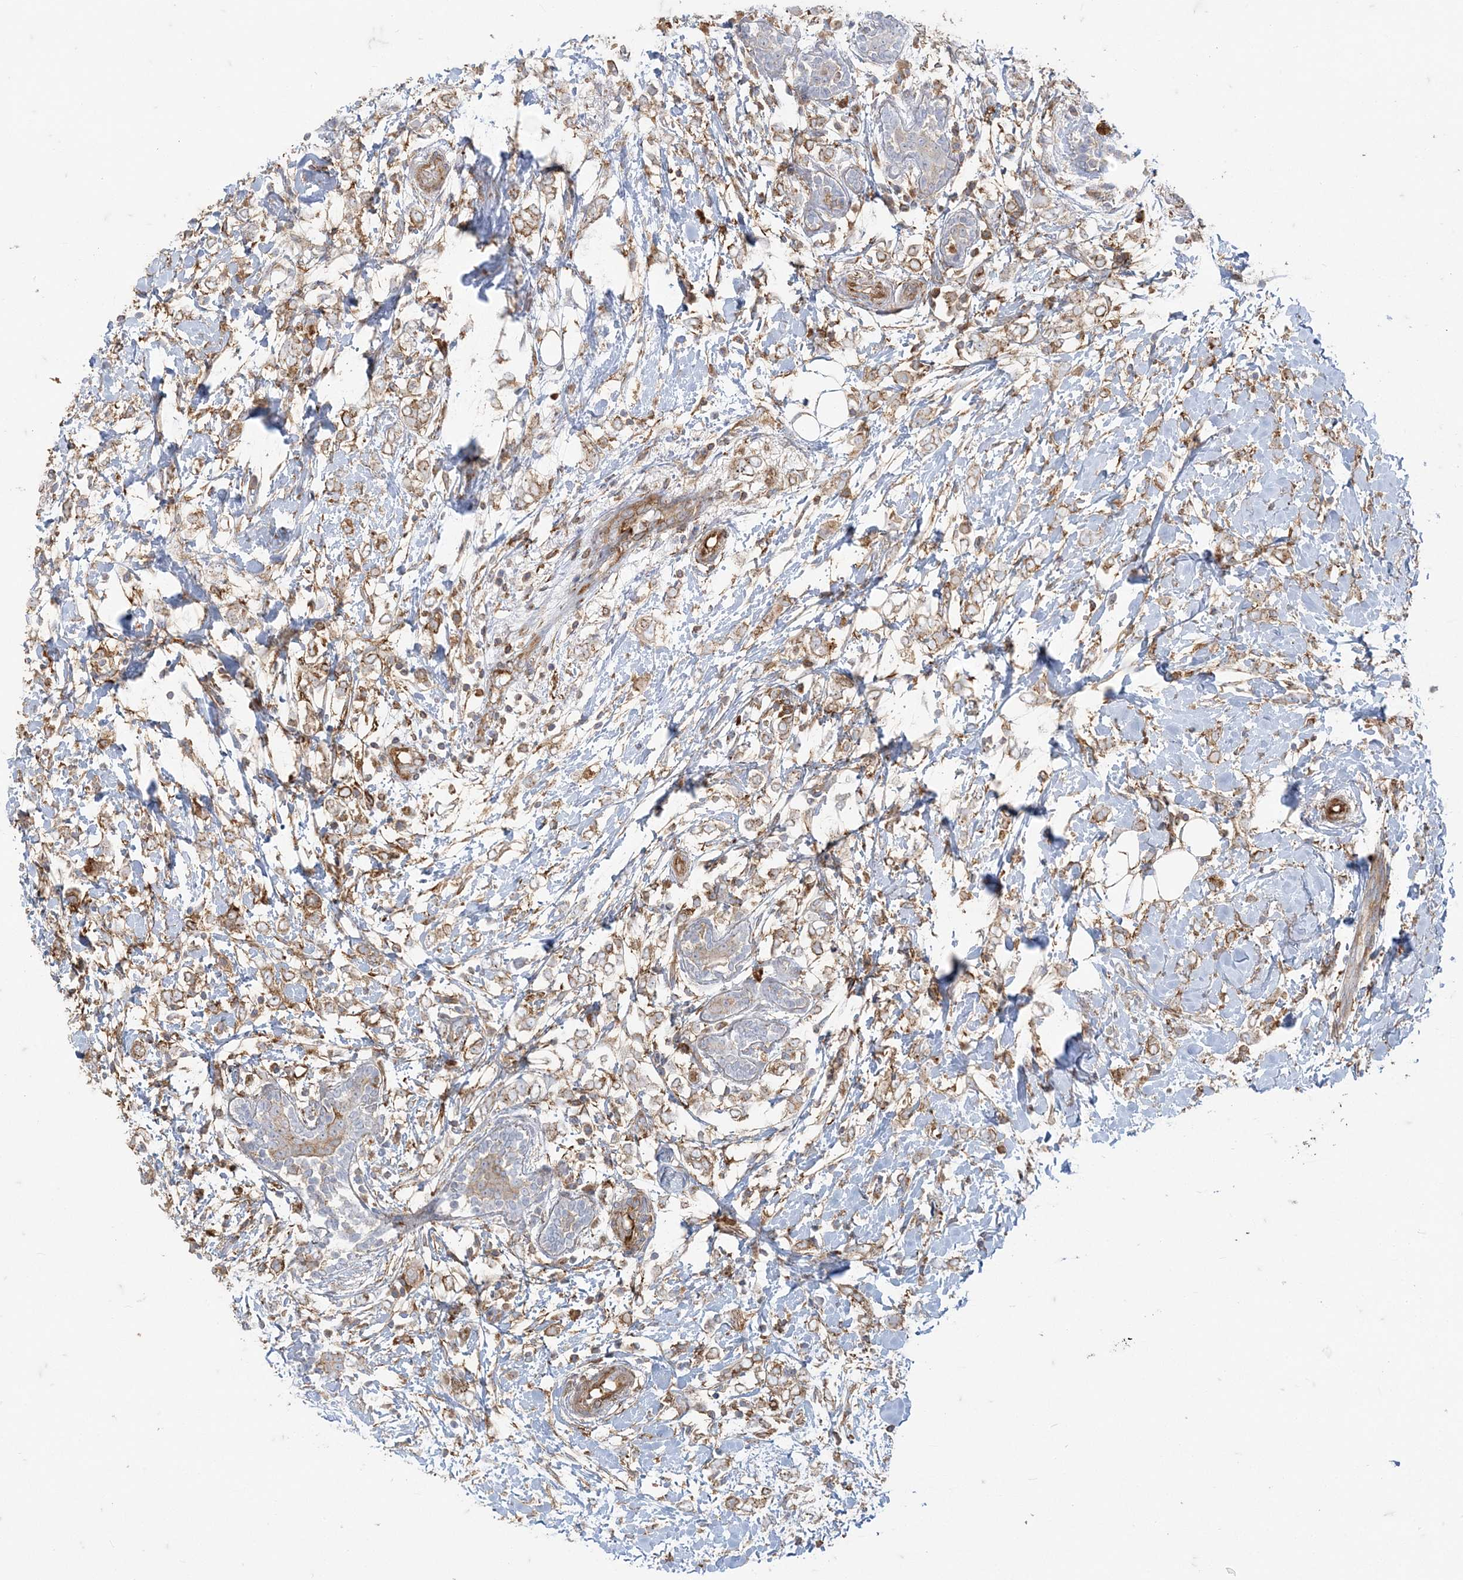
{"staining": {"intensity": "moderate", "quantity": ">75%", "location": "cytoplasmic/membranous"}, "tissue": "breast cancer", "cell_type": "Tumor cells", "image_type": "cancer", "snomed": [{"axis": "morphology", "description": "Normal tissue, NOS"}, {"axis": "morphology", "description": "Lobular carcinoma"}, {"axis": "topography", "description": "Breast"}], "caption": "Protein staining reveals moderate cytoplasmic/membranous expression in about >75% of tumor cells in breast lobular carcinoma.", "gene": "DERL3", "patient": {"sex": "female", "age": 47}}